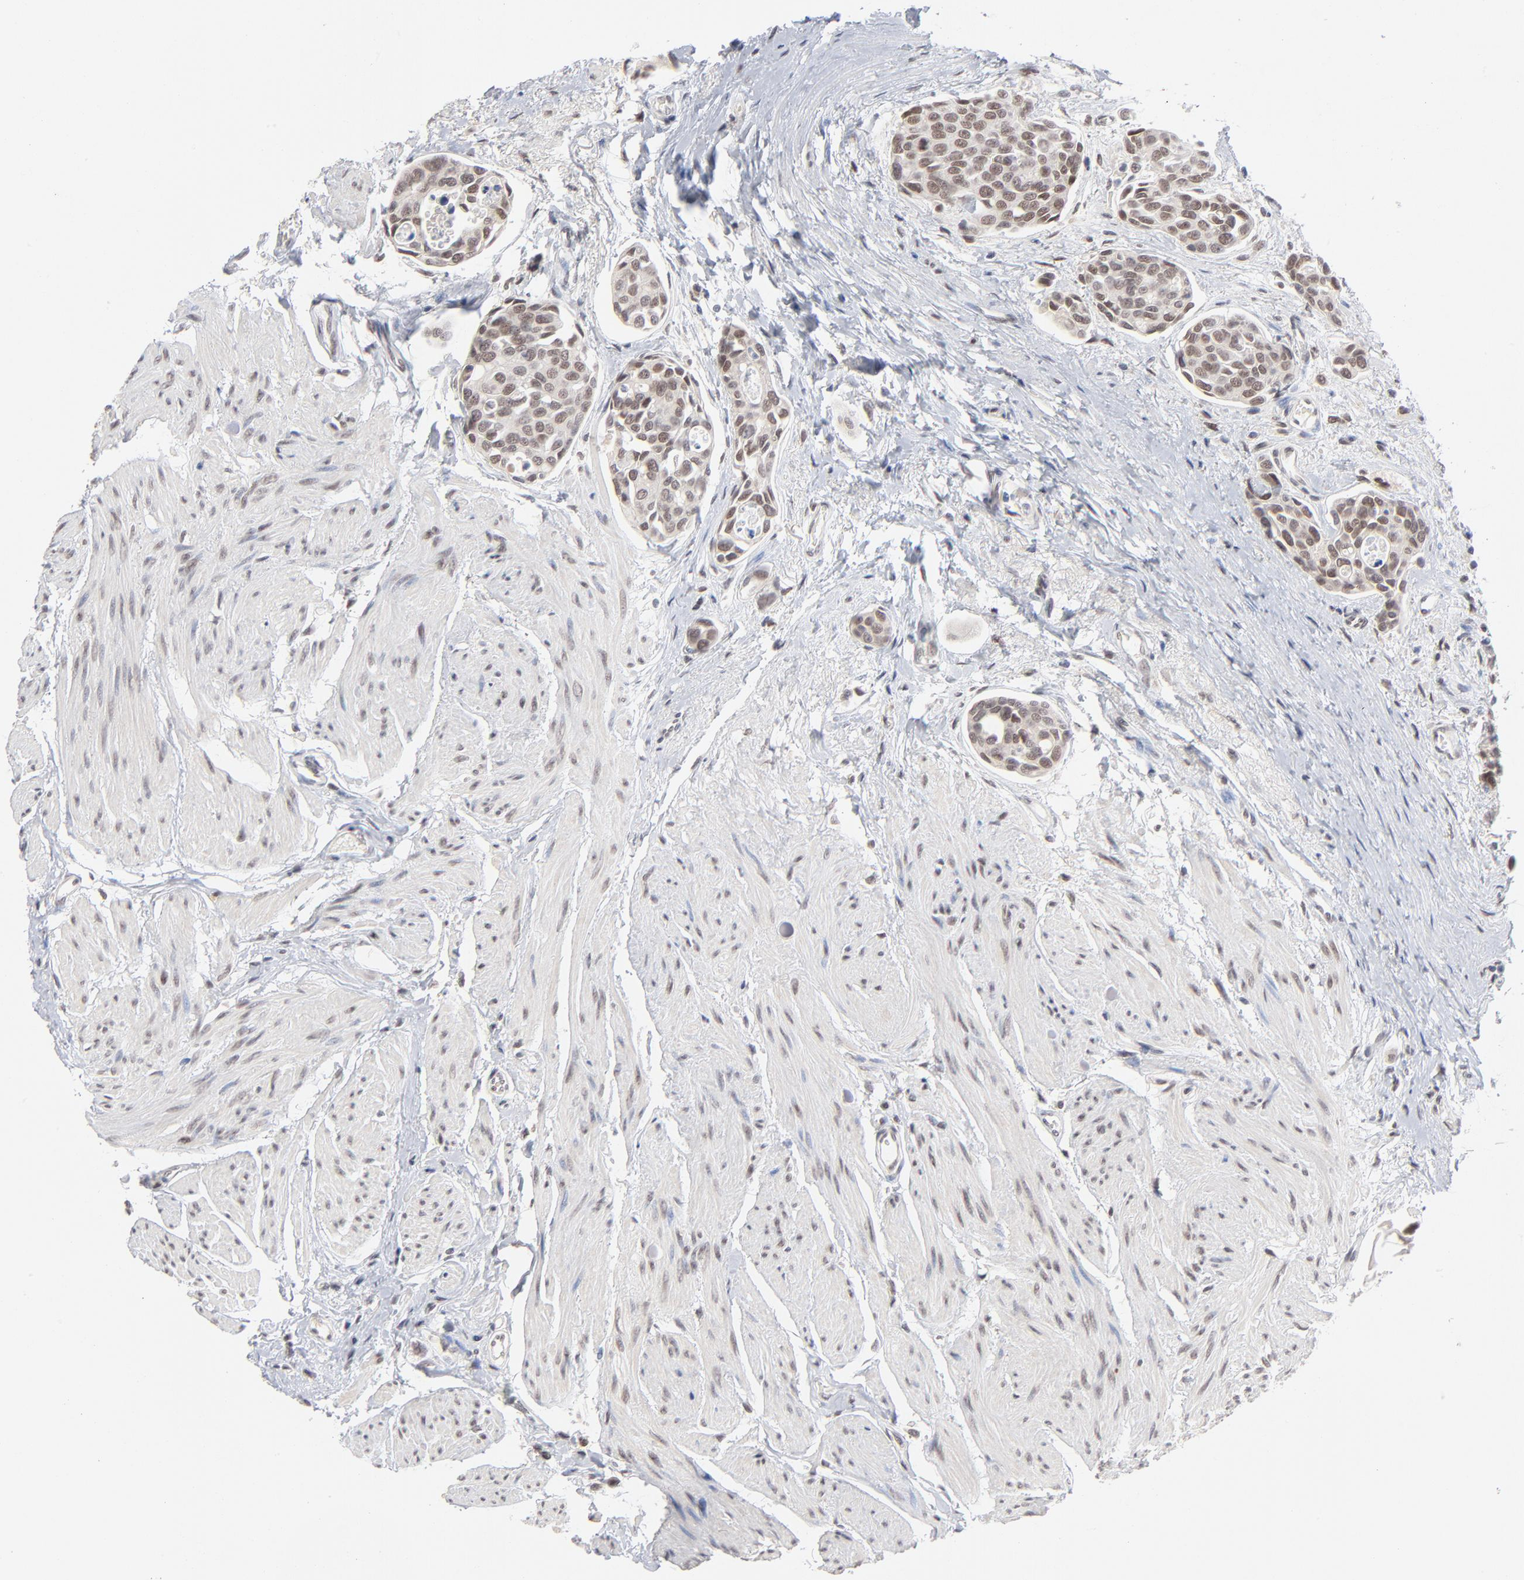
{"staining": {"intensity": "weak", "quantity": "25%-75%", "location": "nuclear"}, "tissue": "urothelial cancer", "cell_type": "Tumor cells", "image_type": "cancer", "snomed": [{"axis": "morphology", "description": "Urothelial carcinoma, High grade"}, {"axis": "topography", "description": "Urinary bladder"}], "caption": "Protein expression analysis of urothelial cancer demonstrates weak nuclear expression in about 25%-75% of tumor cells.", "gene": "MBIP", "patient": {"sex": "male", "age": 78}}